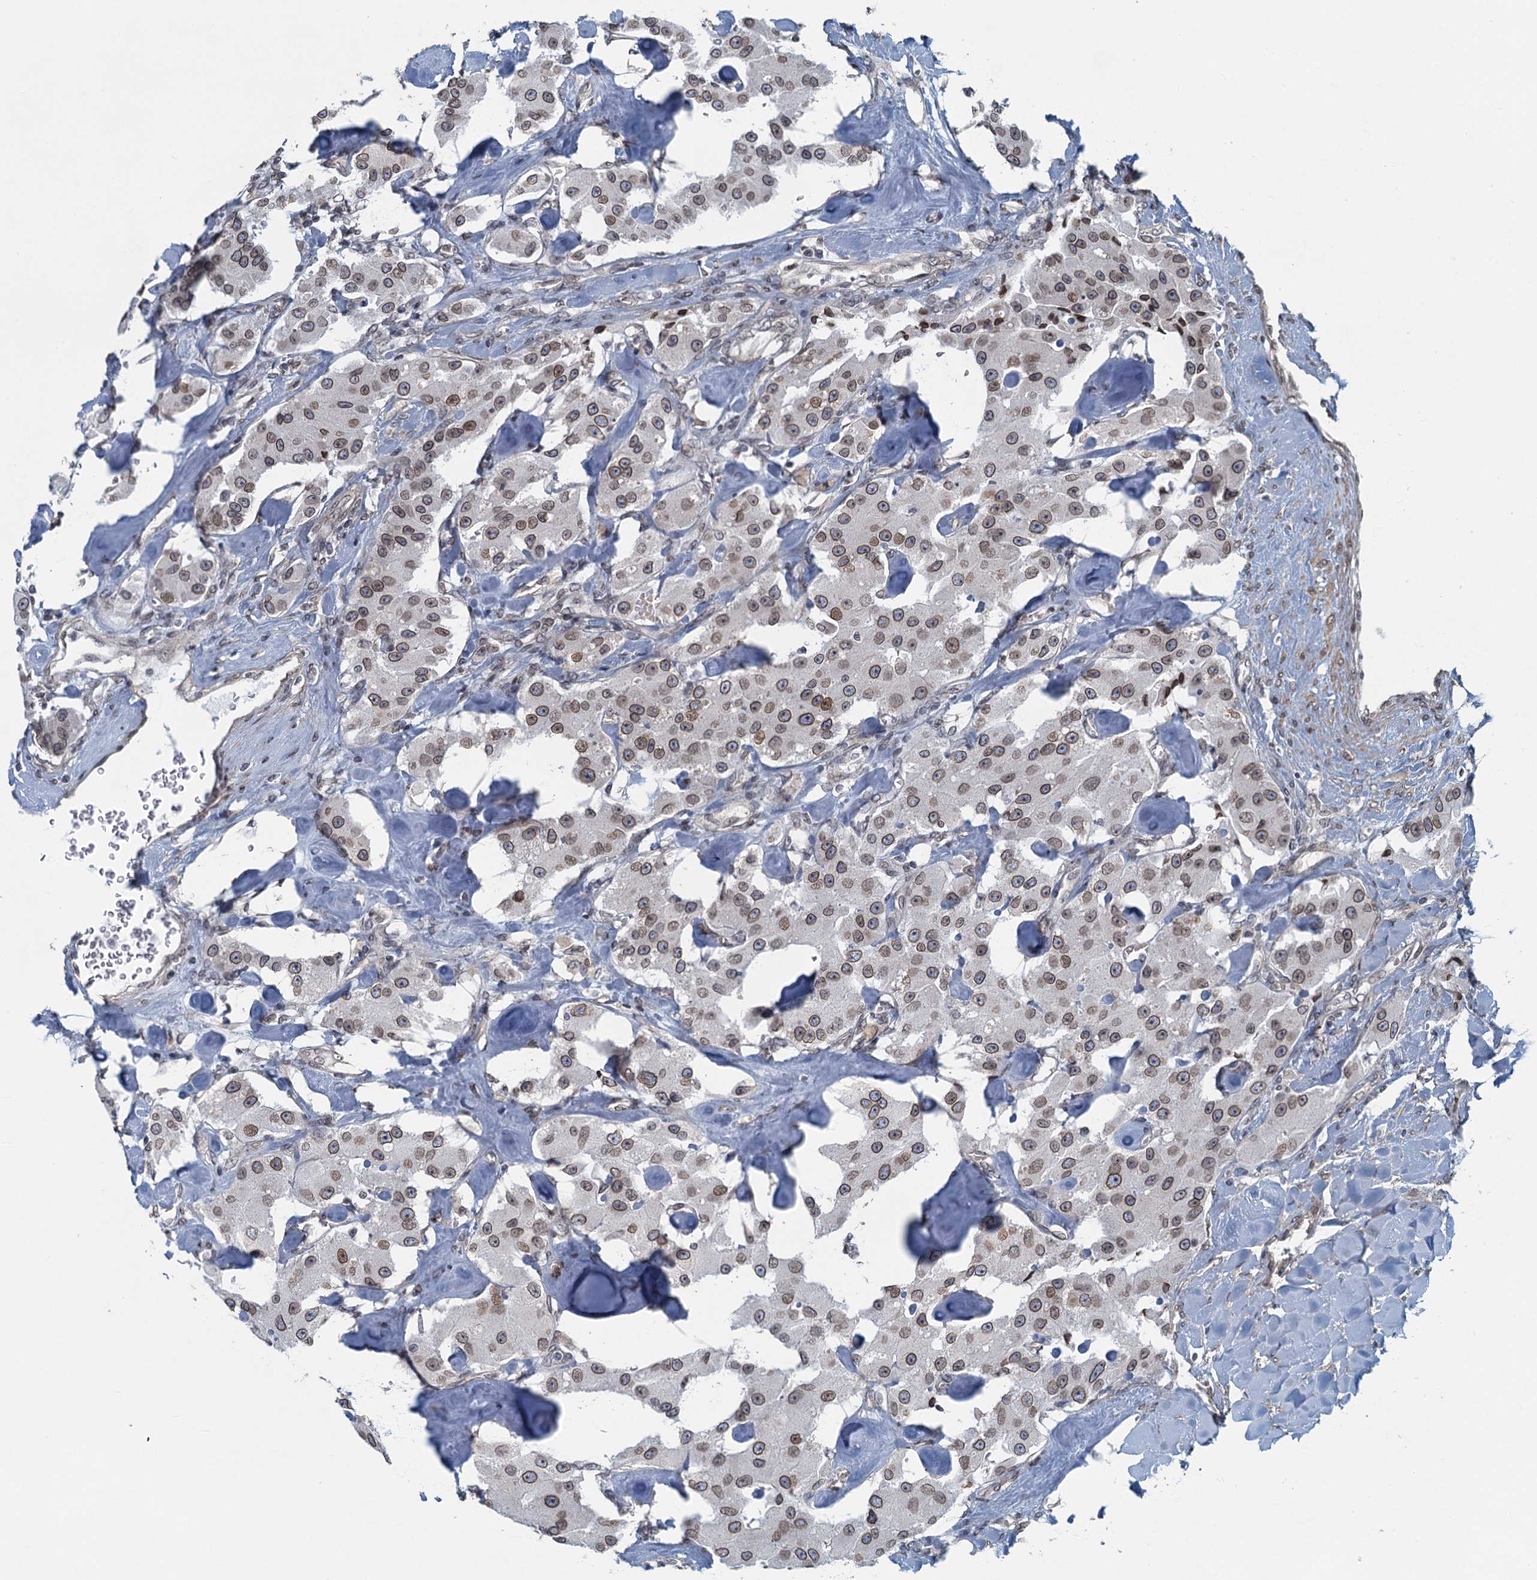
{"staining": {"intensity": "moderate", "quantity": ">75%", "location": "cytoplasmic/membranous,nuclear"}, "tissue": "carcinoid", "cell_type": "Tumor cells", "image_type": "cancer", "snomed": [{"axis": "morphology", "description": "Carcinoid, malignant, NOS"}, {"axis": "topography", "description": "Pancreas"}], "caption": "DAB immunohistochemical staining of human carcinoid displays moderate cytoplasmic/membranous and nuclear protein expression in approximately >75% of tumor cells.", "gene": "CCDC34", "patient": {"sex": "male", "age": 41}}